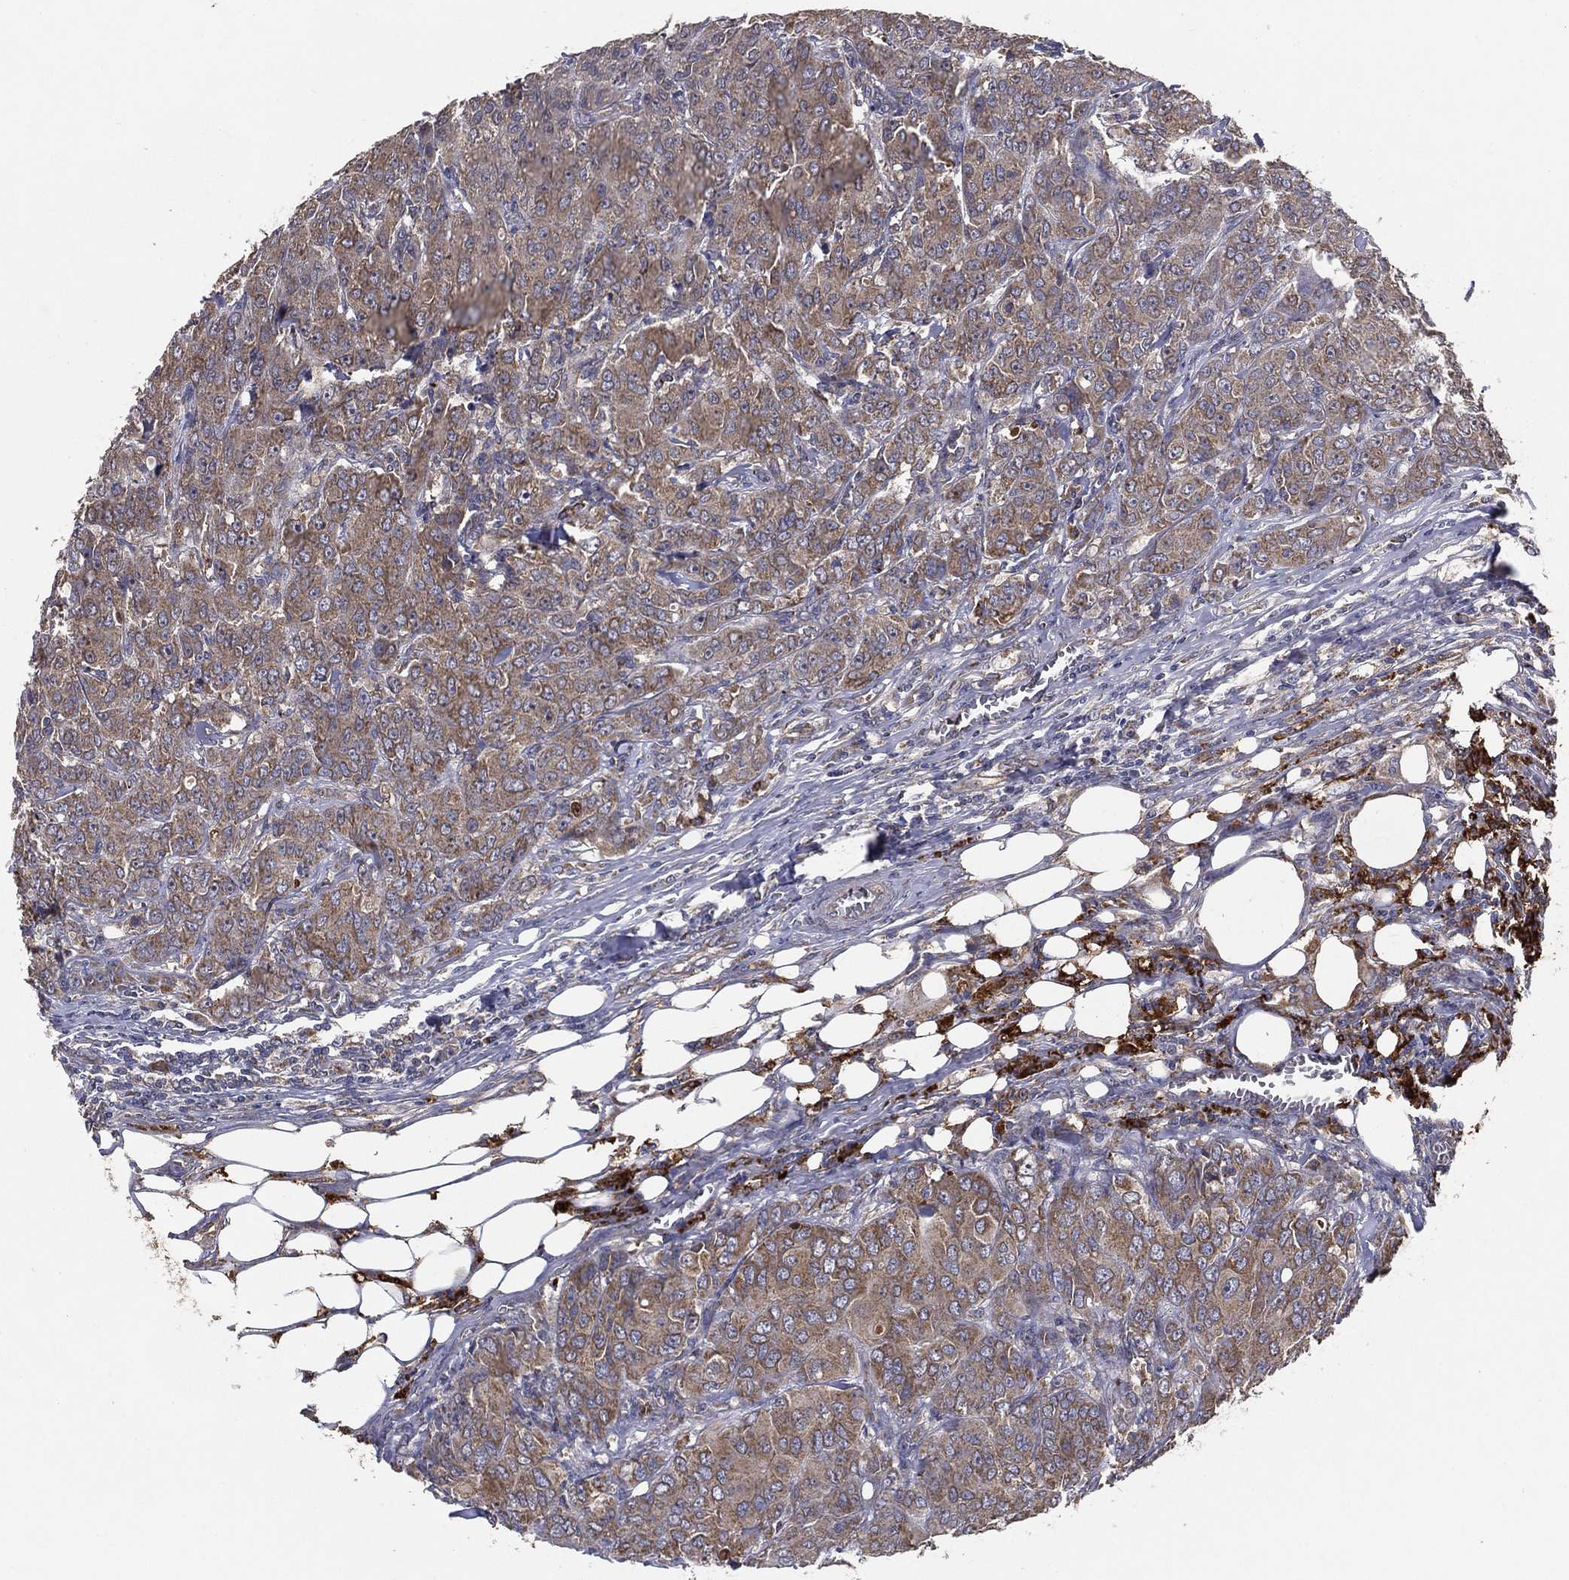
{"staining": {"intensity": "moderate", "quantity": ">75%", "location": "cytoplasmic/membranous"}, "tissue": "breast cancer", "cell_type": "Tumor cells", "image_type": "cancer", "snomed": [{"axis": "morphology", "description": "Duct carcinoma"}, {"axis": "topography", "description": "Breast"}], "caption": "Immunohistochemical staining of breast intraductal carcinoma displays moderate cytoplasmic/membranous protein staining in approximately >75% of tumor cells.", "gene": "MT-ND1", "patient": {"sex": "female", "age": 43}}